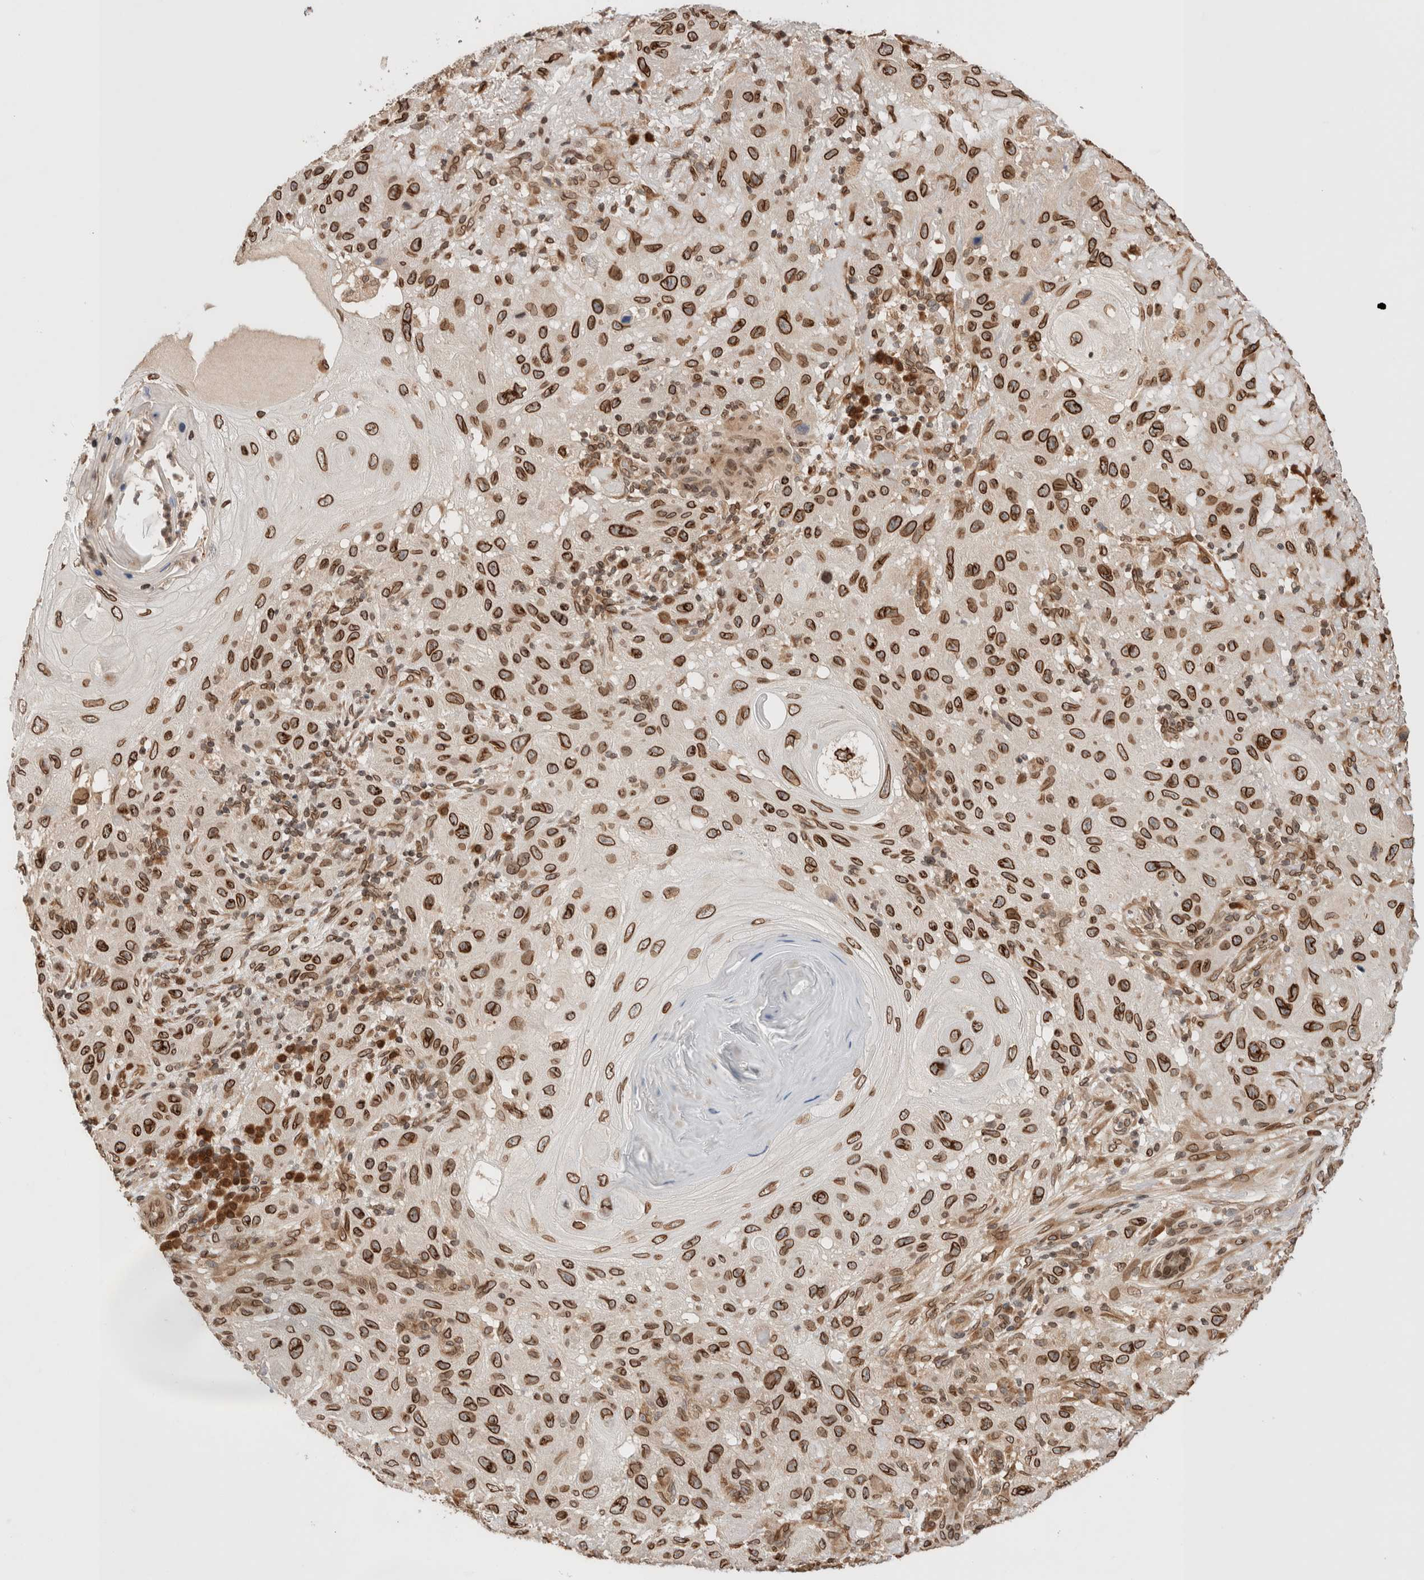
{"staining": {"intensity": "strong", "quantity": ">75%", "location": "cytoplasmic/membranous,nuclear"}, "tissue": "skin cancer", "cell_type": "Tumor cells", "image_type": "cancer", "snomed": [{"axis": "morphology", "description": "Normal tissue, NOS"}, {"axis": "morphology", "description": "Squamous cell carcinoma, NOS"}, {"axis": "topography", "description": "Skin"}], "caption": "A micrograph of skin cancer (squamous cell carcinoma) stained for a protein reveals strong cytoplasmic/membranous and nuclear brown staining in tumor cells.", "gene": "TPR", "patient": {"sex": "female", "age": 96}}